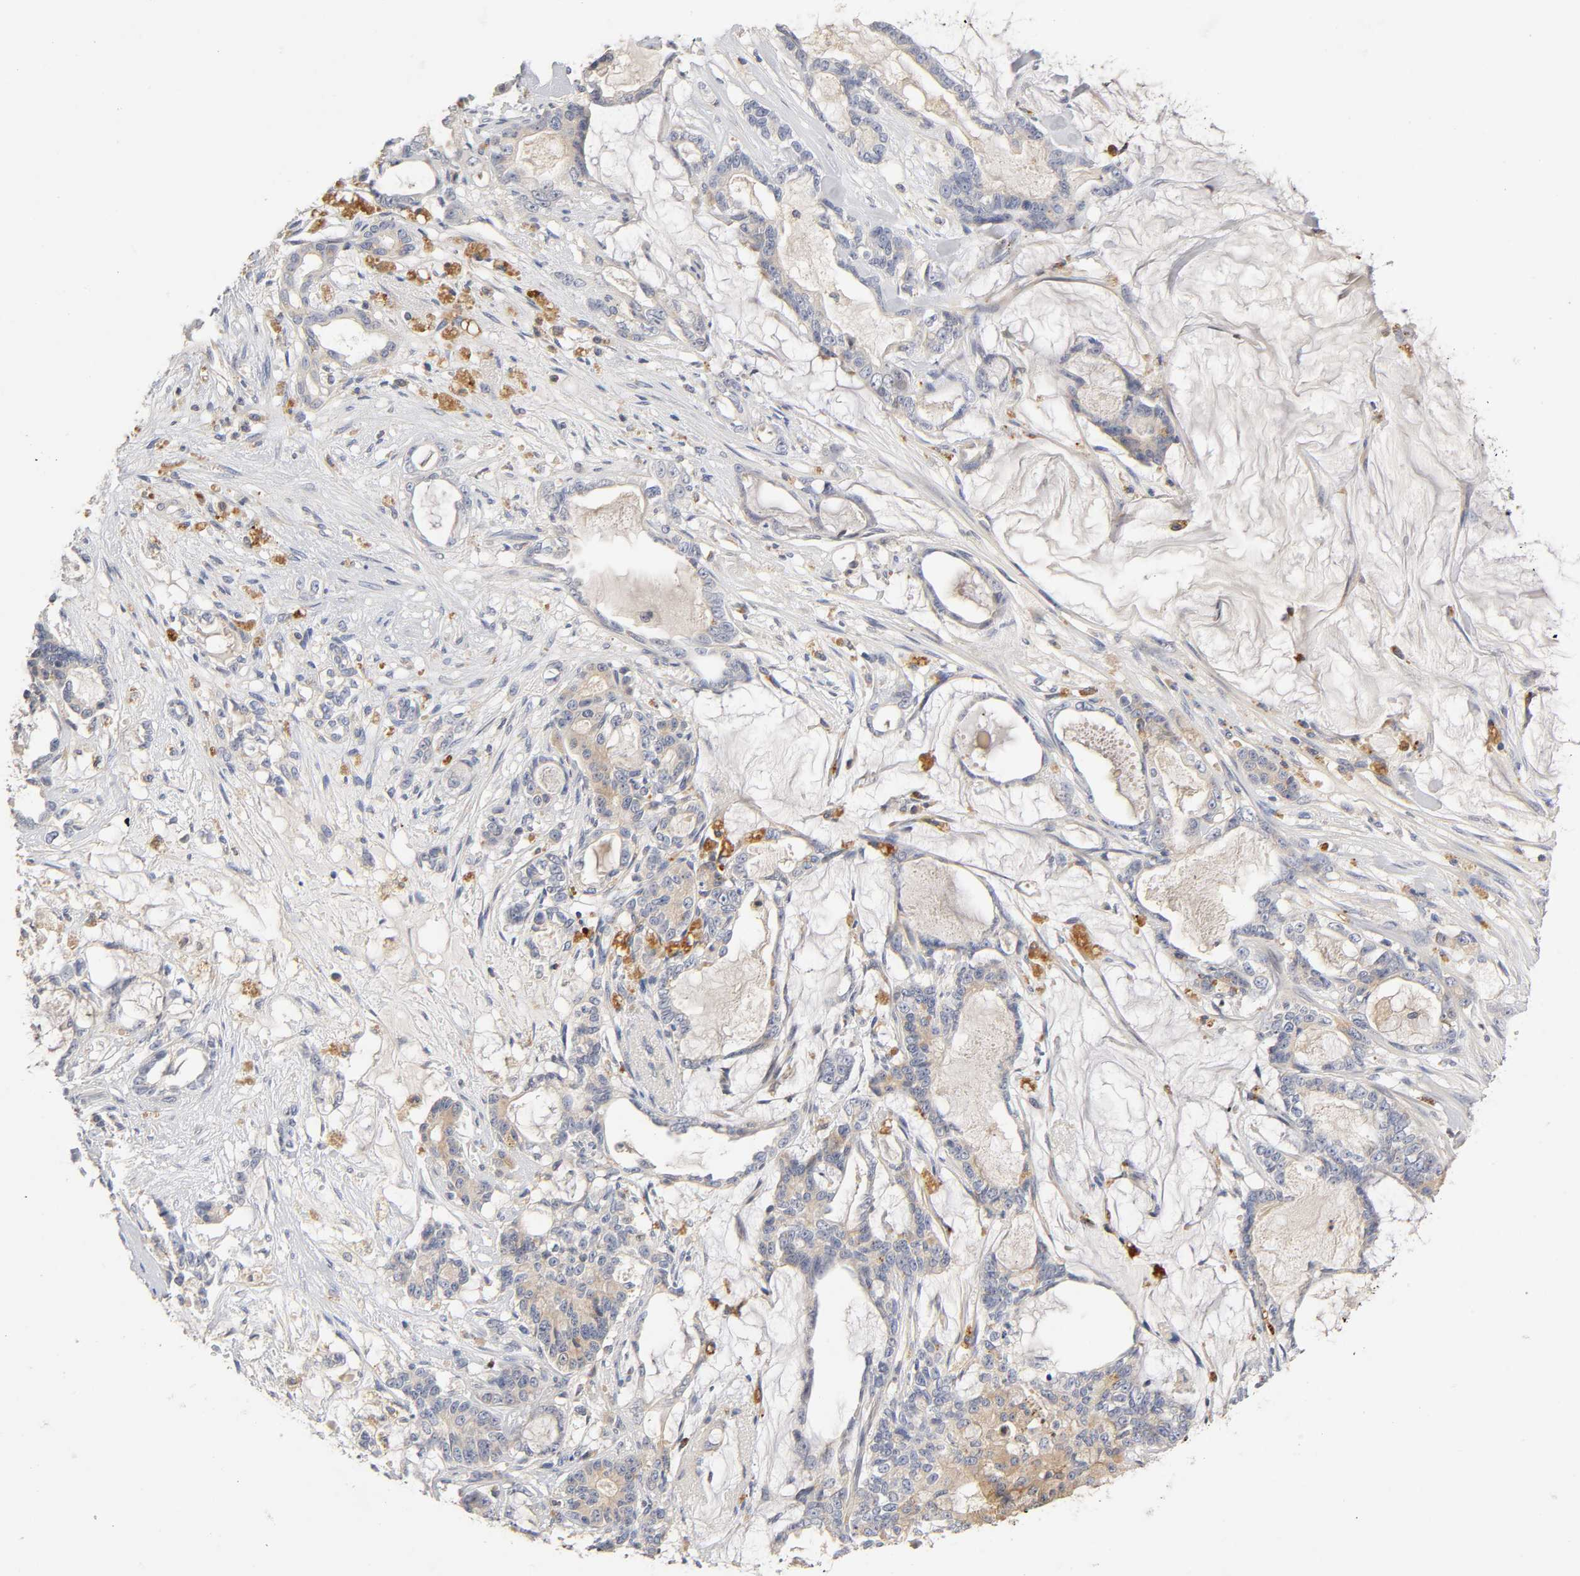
{"staining": {"intensity": "weak", "quantity": "25%-75%", "location": "cytoplasmic/membranous"}, "tissue": "pancreatic cancer", "cell_type": "Tumor cells", "image_type": "cancer", "snomed": [{"axis": "morphology", "description": "Adenocarcinoma, NOS"}, {"axis": "topography", "description": "Pancreas"}], "caption": "DAB (3,3'-diaminobenzidine) immunohistochemical staining of human pancreatic cancer exhibits weak cytoplasmic/membranous protein positivity in approximately 25%-75% of tumor cells.", "gene": "RHOA", "patient": {"sex": "female", "age": 73}}